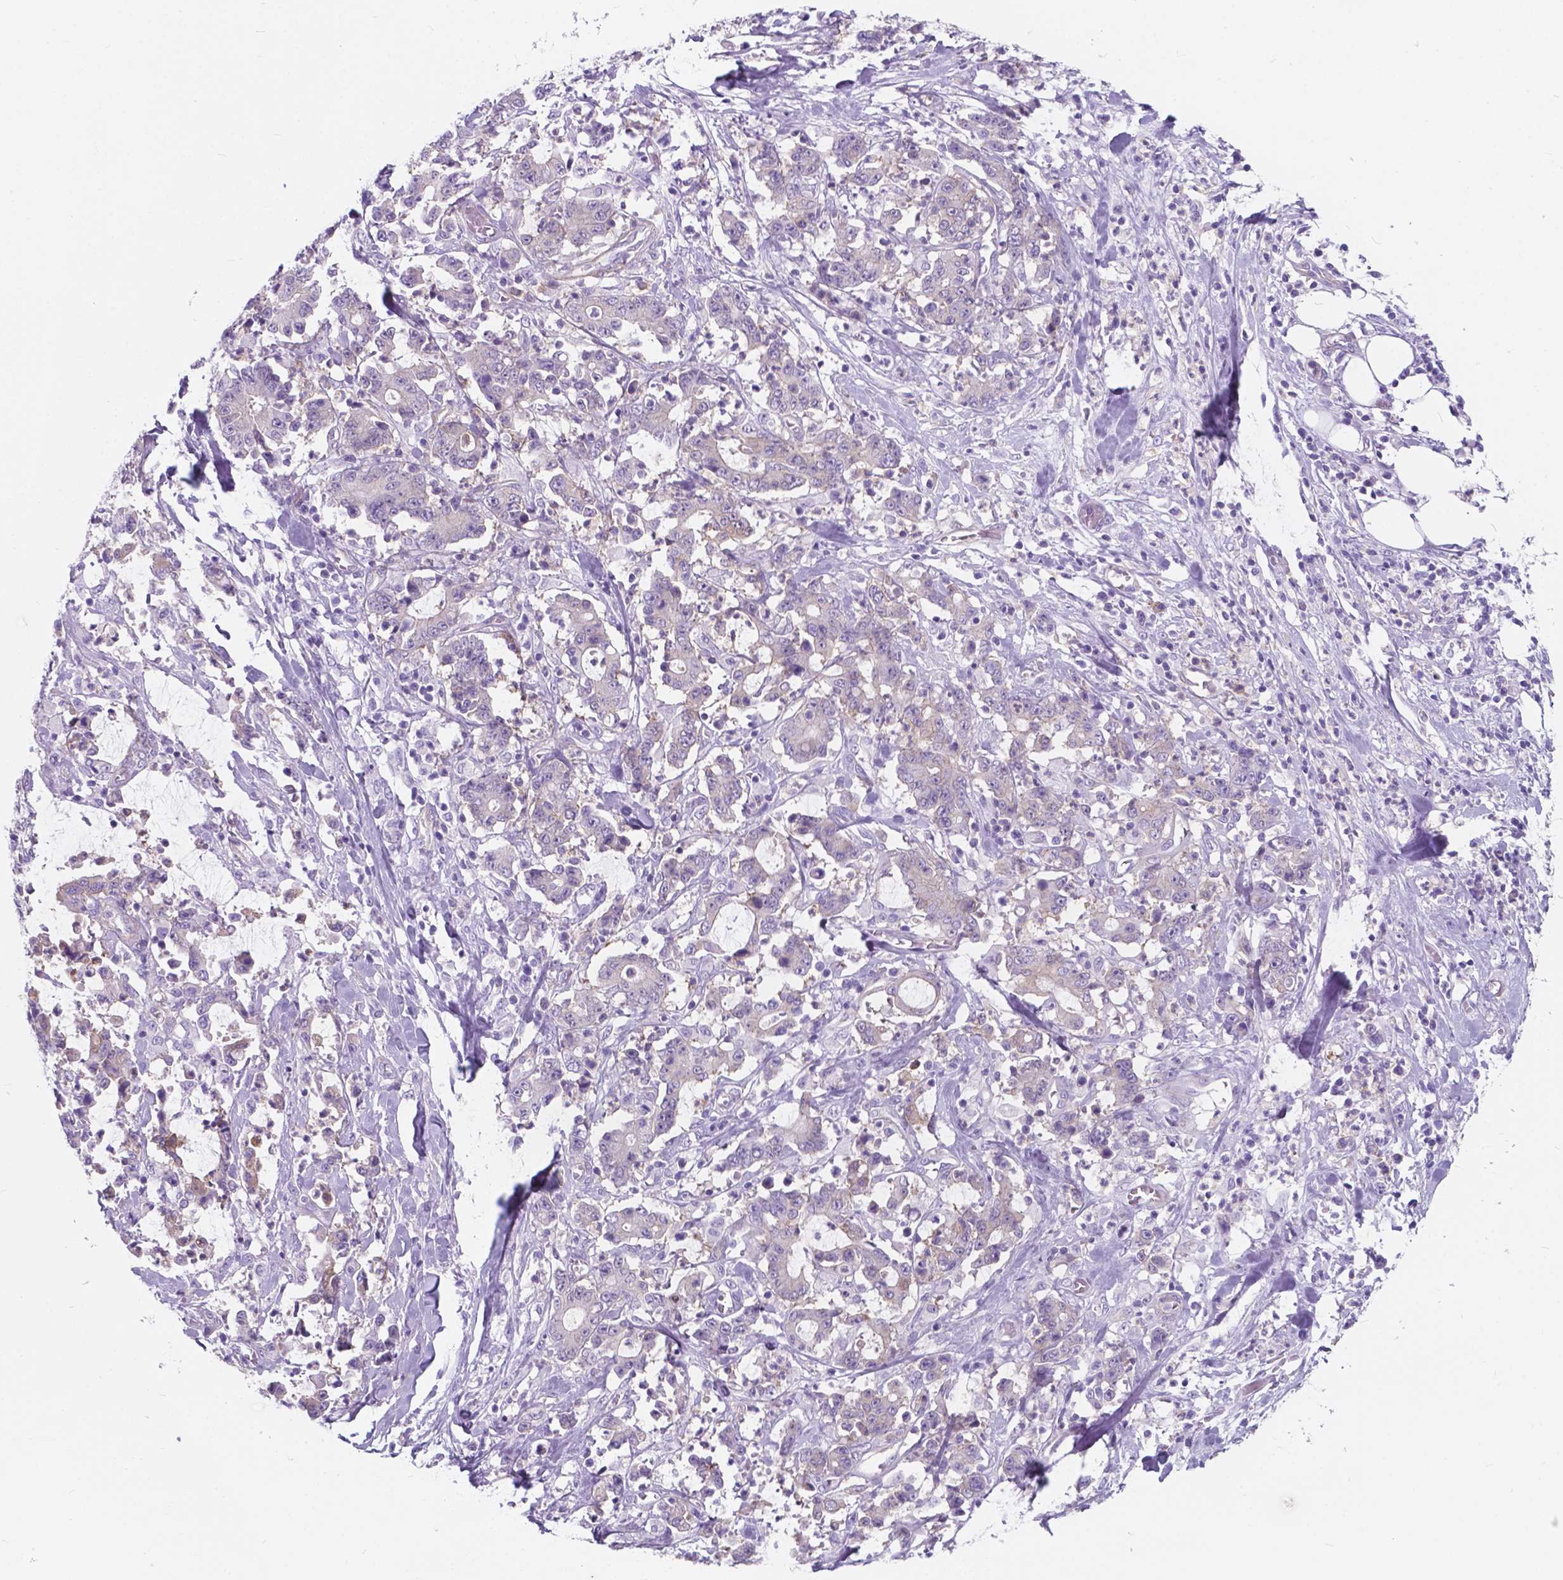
{"staining": {"intensity": "negative", "quantity": "none", "location": "none"}, "tissue": "stomach cancer", "cell_type": "Tumor cells", "image_type": "cancer", "snomed": [{"axis": "morphology", "description": "Adenocarcinoma, NOS"}, {"axis": "topography", "description": "Stomach, upper"}], "caption": "Human stomach cancer (adenocarcinoma) stained for a protein using immunohistochemistry (IHC) demonstrates no positivity in tumor cells.", "gene": "KIAA0040", "patient": {"sex": "male", "age": 68}}